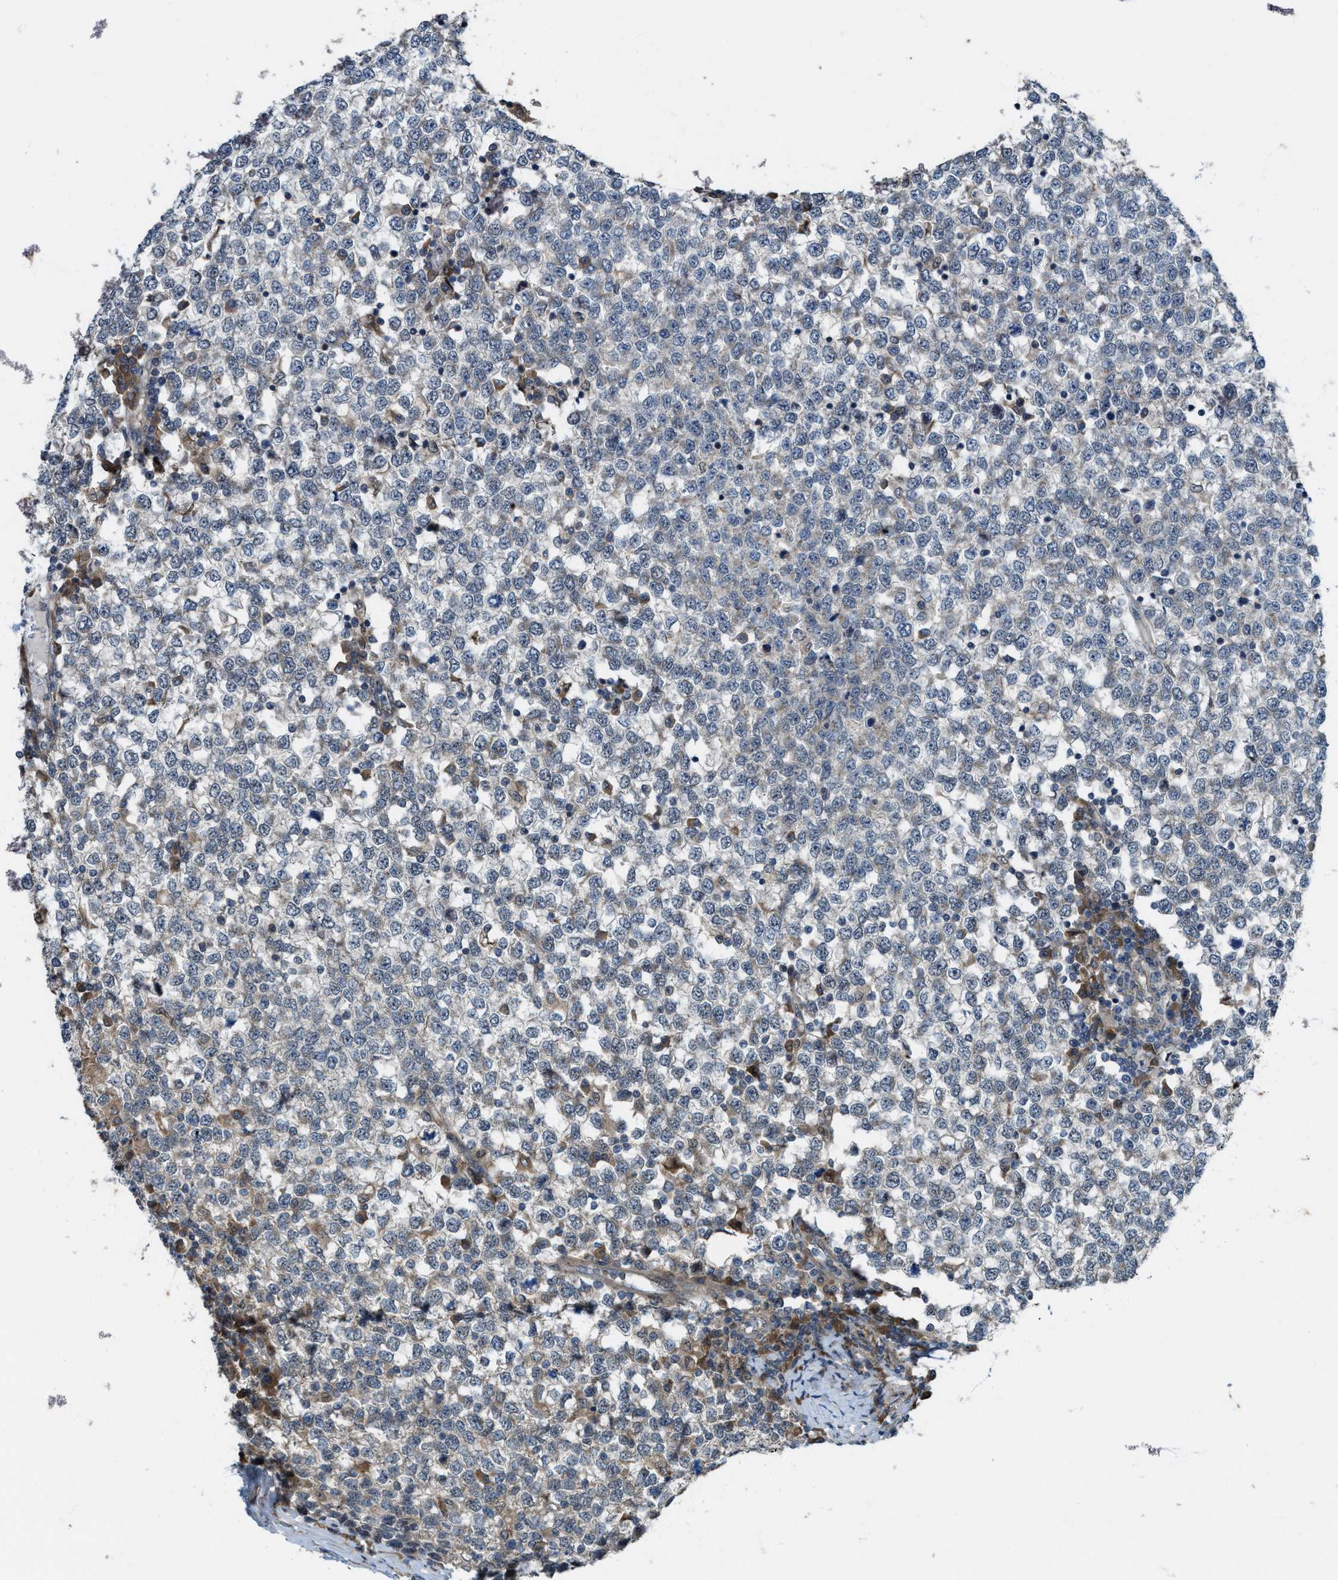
{"staining": {"intensity": "negative", "quantity": "none", "location": "none"}, "tissue": "testis cancer", "cell_type": "Tumor cells", "image_type": "cancer", "snomed": [{"axis": "morphology", "description": "Seminoma, NOS"}, {"axis": "topography", "description": "Testis"}], "caption": "DAB (3,3'-diaminobenzidine) immunohistochemical staining of human seminoma (testis) displays no significant positivity in tumor cells.", "gene": "LRRC72", "patient": {"sex": "male", "age": 65}}